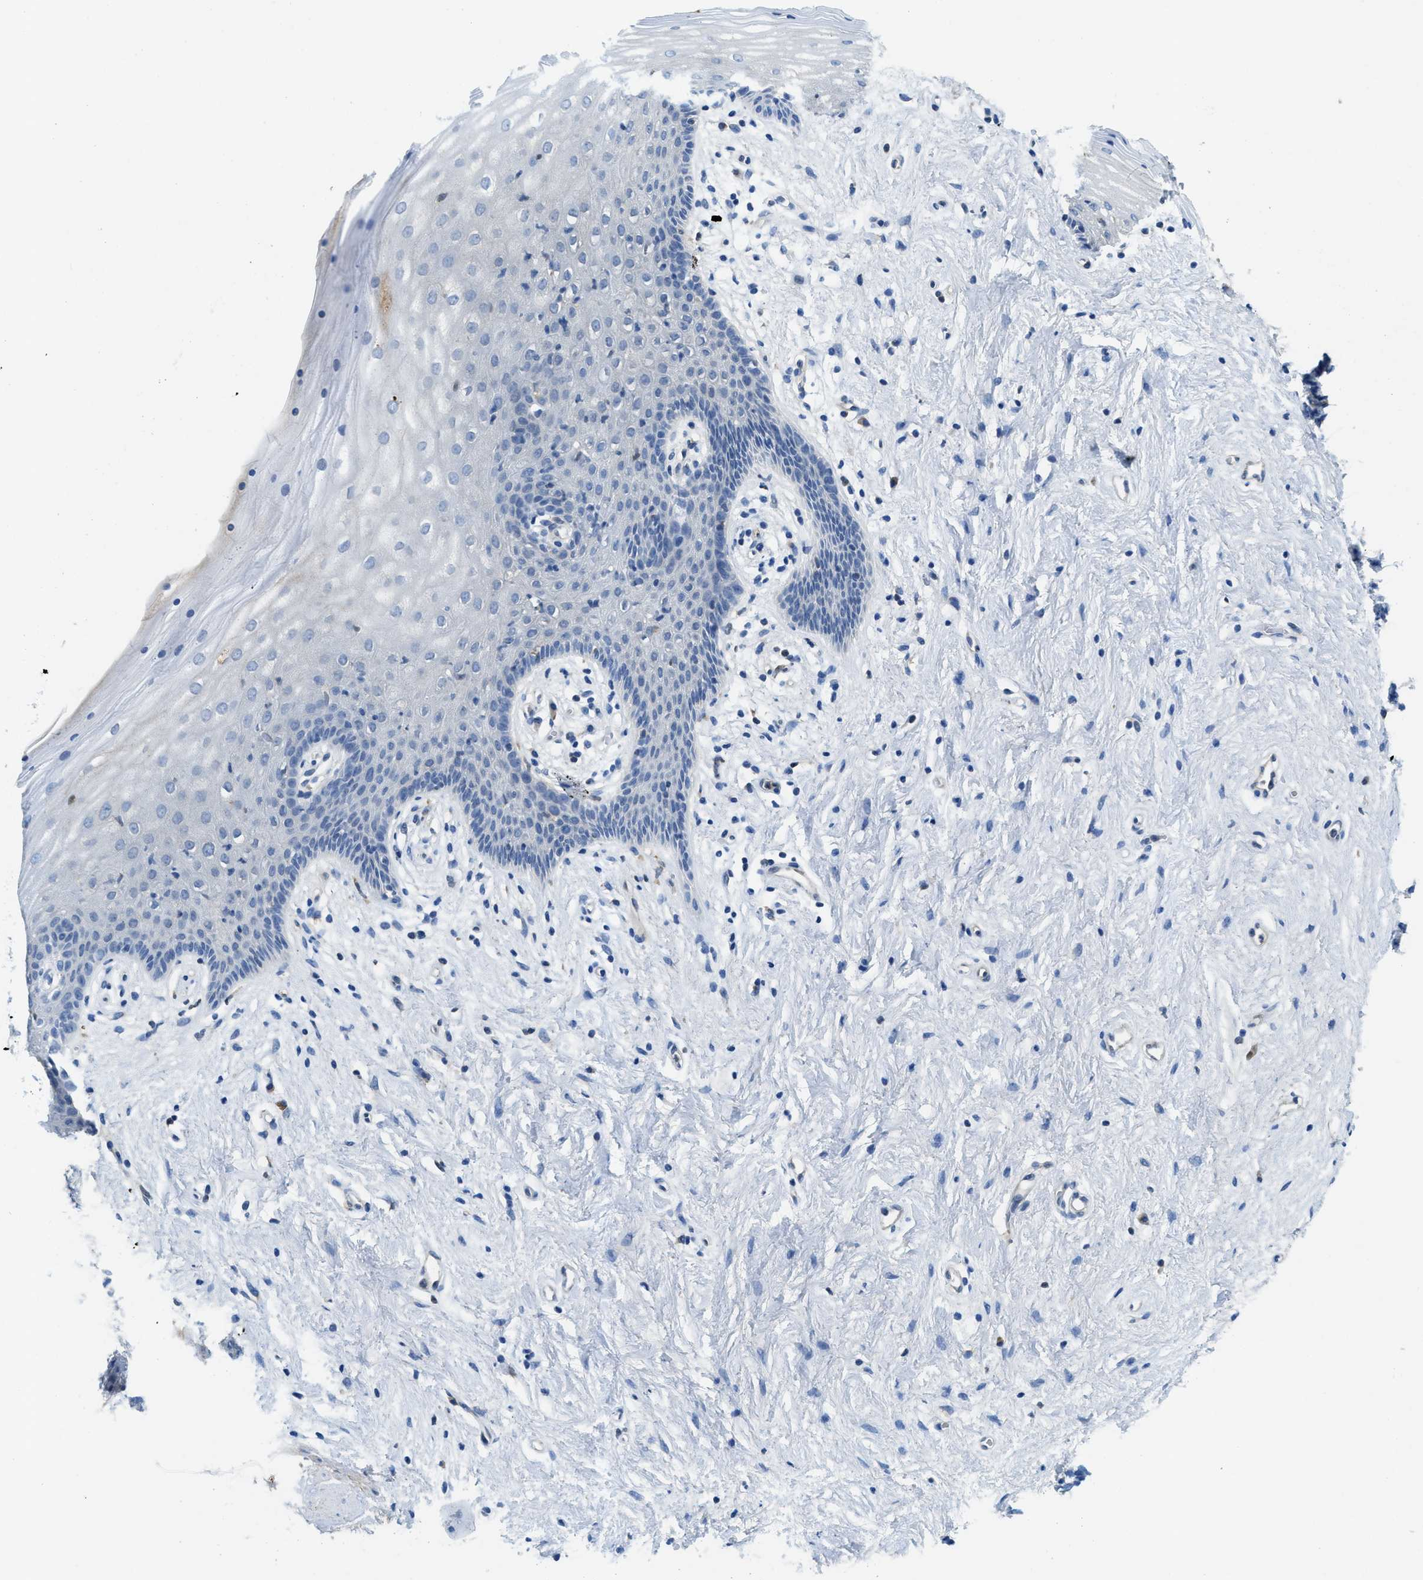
{"staining": {"intensity": "weak", "quantity": "<25%", "location": "cytoplasmic/membranous"}, "tissue": "vagina", "cell_type": "Squamous epithelial cells", "image_type": "normal", "snomed": [{"axis": "morphology", "description": "Normal tissue, NOS"}, {"axis": "topography", "description": "Vagina"}], "caption": "The immunohistochemistry (IHC) micrograph has no significant staining in squamous epithelial cells of vagina. The staining is performed using DAB brown chromogen with nuclei counter-stained in using hematoxylin.", "gene": "MPDU1", "patient": {"sex": "female", "age": 44}}